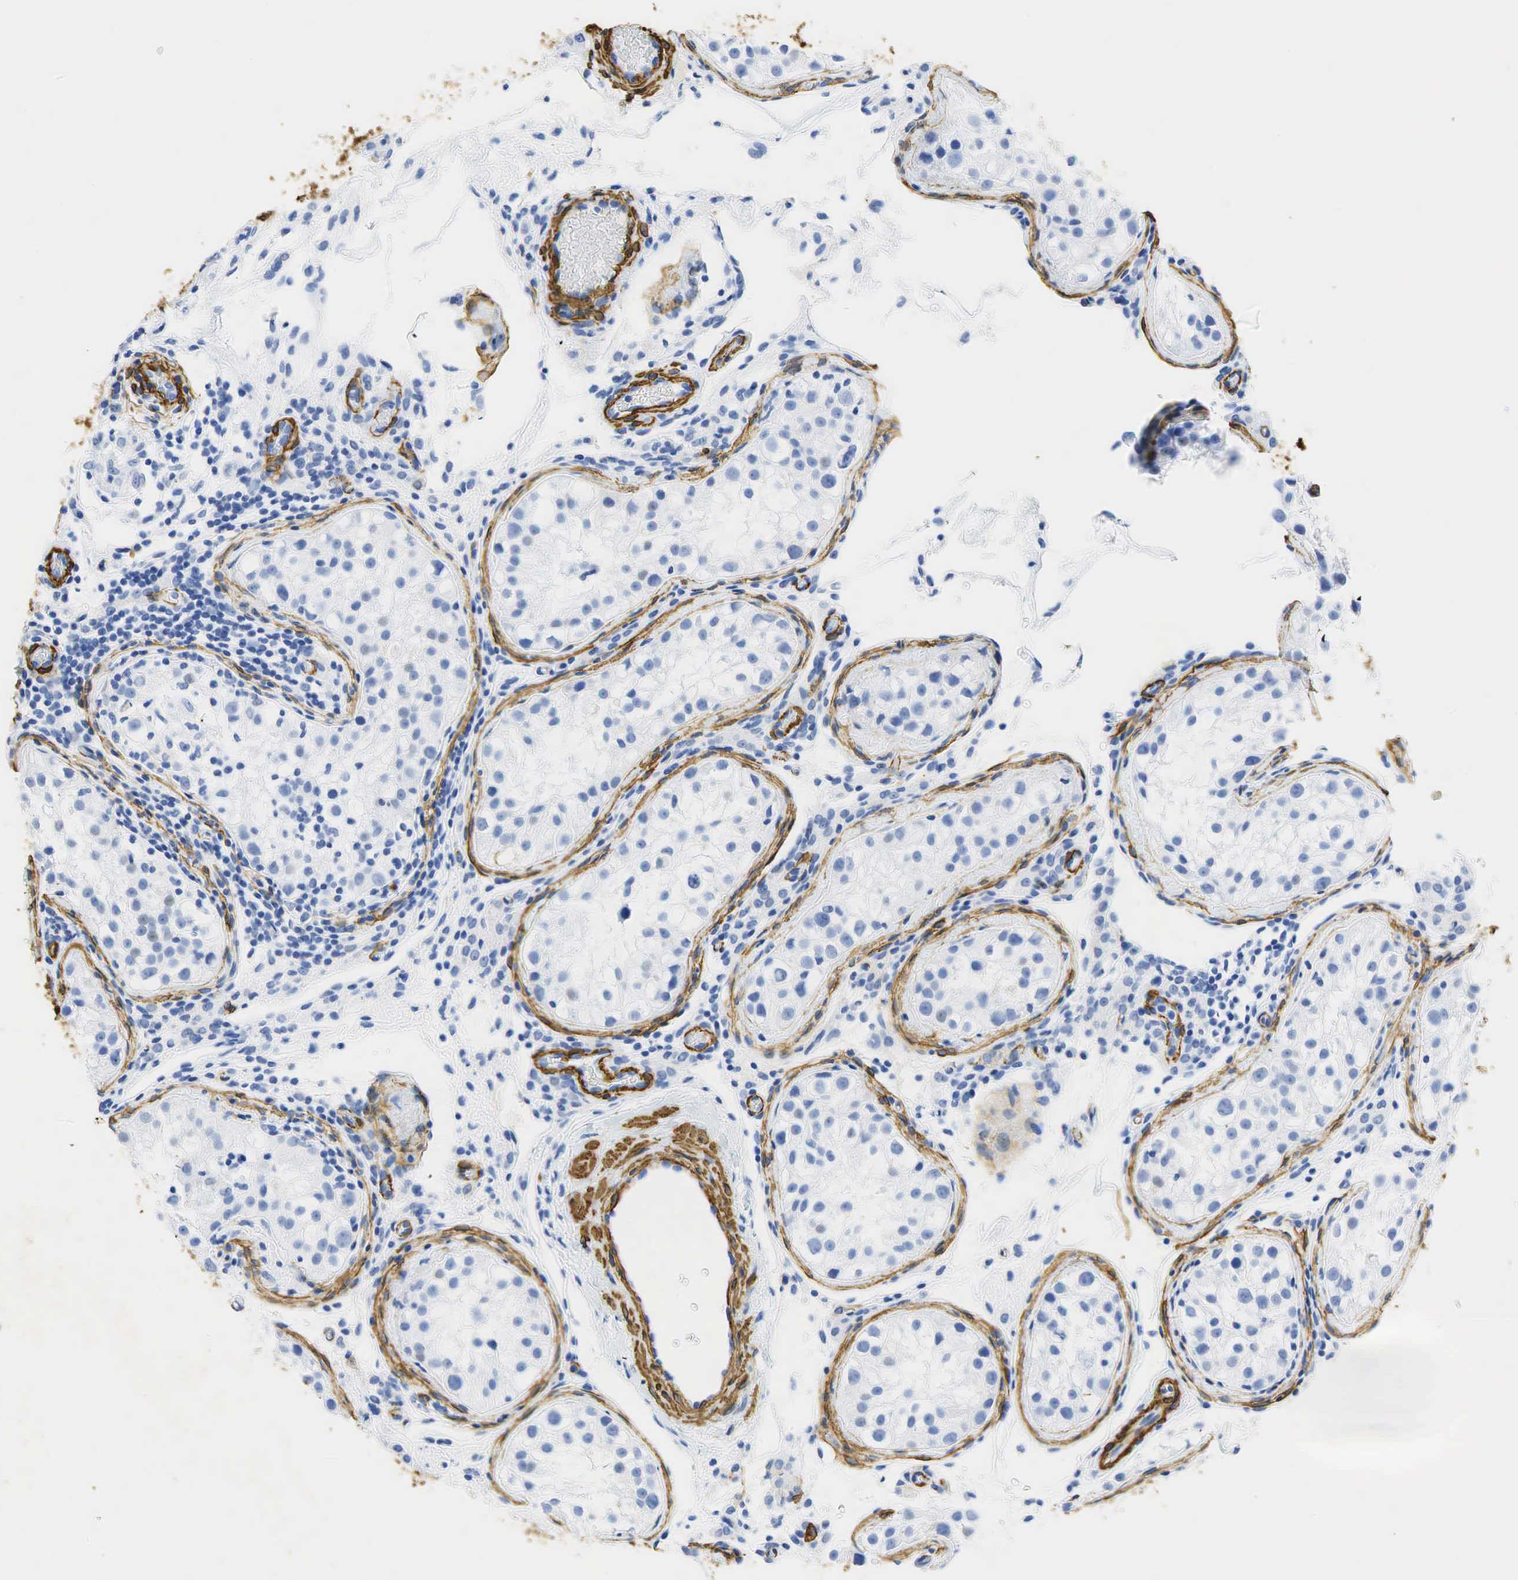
{"staining": {"intensity": "negative", "quantity": "none", "location": "none"}, "tissue": "testis", "cell_type": "Cells in seminiferous ducts", "image_type": "normal", "snomed": [{"axis": "morphology", "description": "Normal tissue, NOS"}, {"axis": "topography", "description": "Testis"}], "caption": "Immunohistochemistry micrograph of unremarkable testis: human testis stained with DAB (3,3'-diaminobenzidine) demonstrates no significant protein expression in cells in seminiferous ducts. The staining is performed using DAB brown chromogen with nuclei counter-stained in using hematoxylin.", "gene": "ACTA1", "patient": {"sex": "male", "age": 24}}